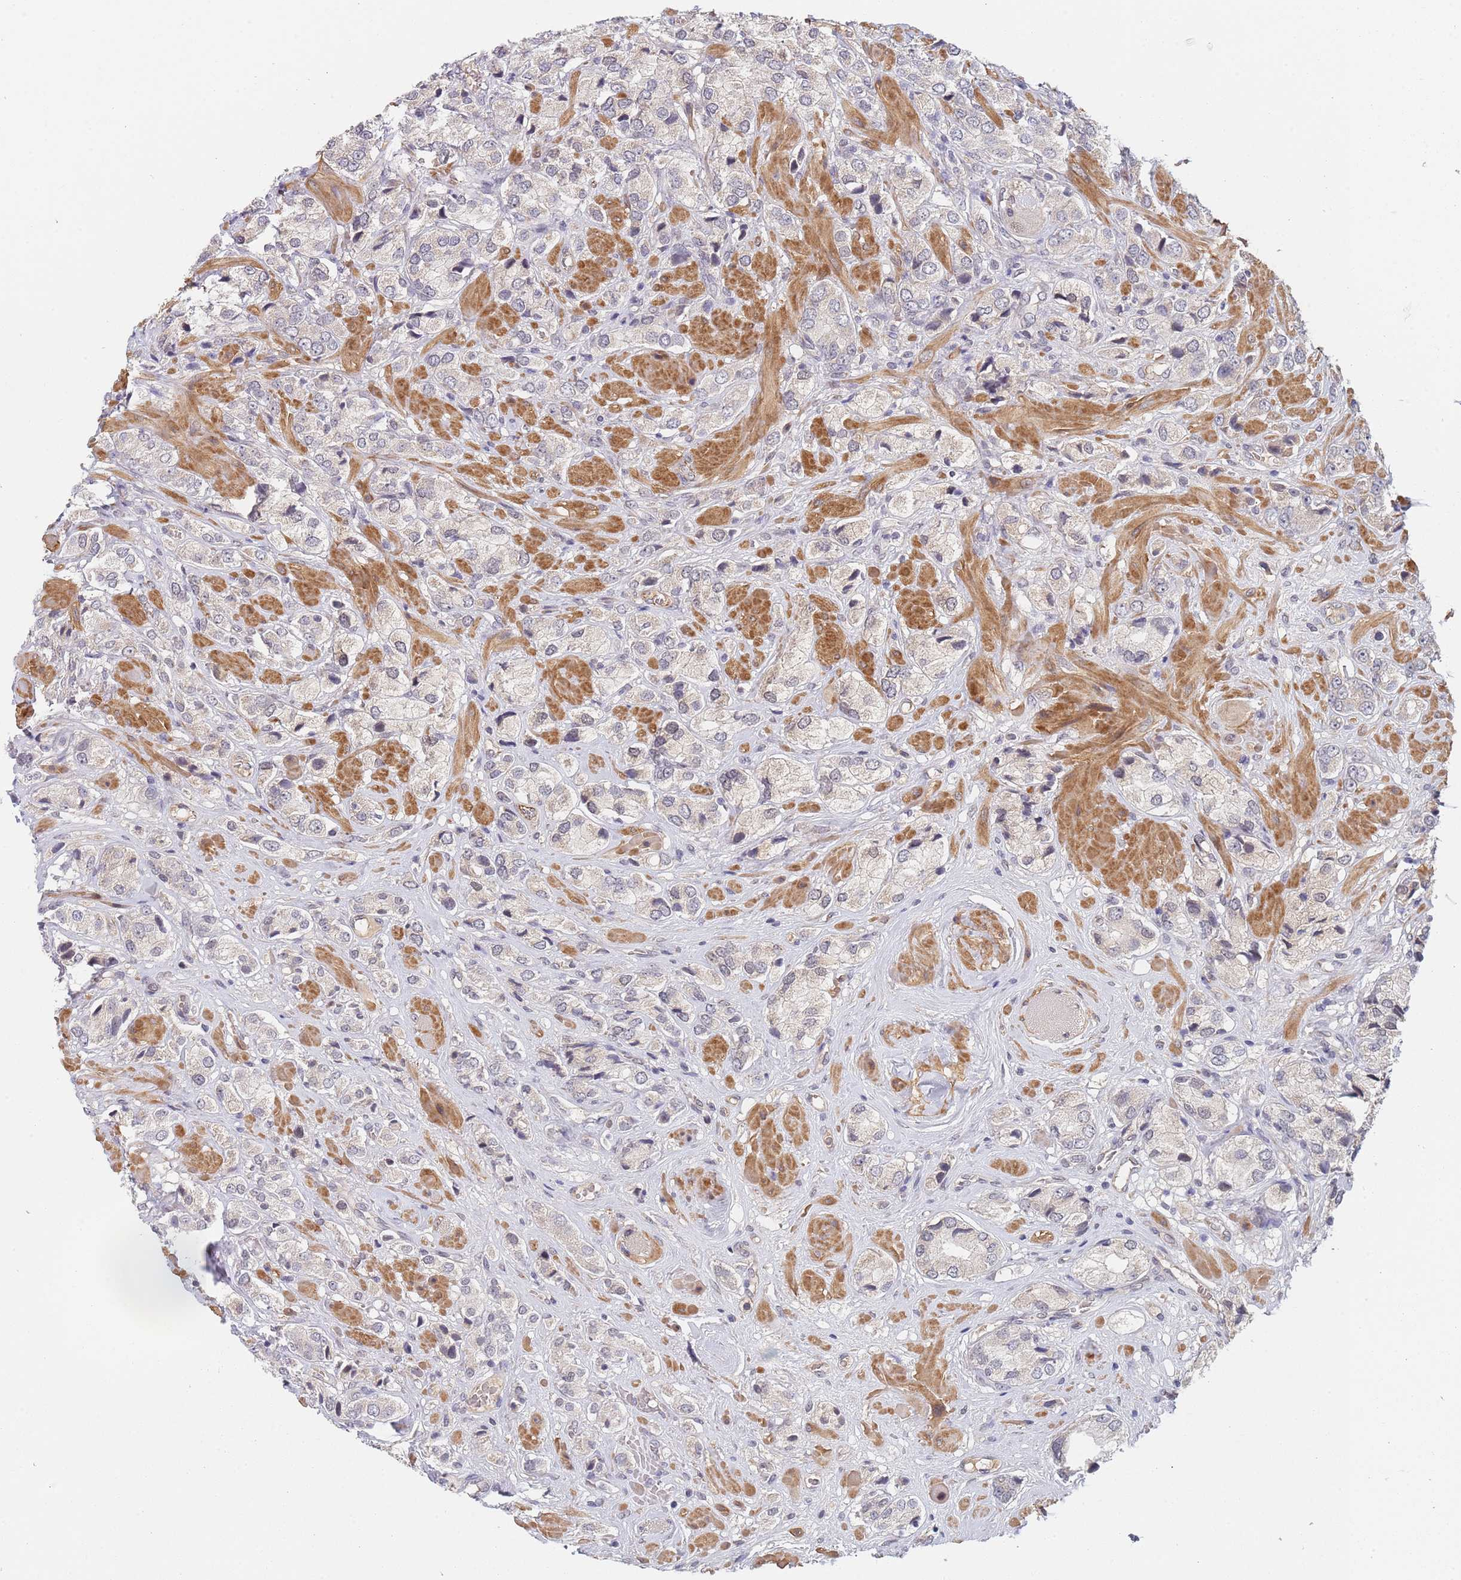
{"staining": {"intensity": "negative", "quantity": "none", "location": "none"}, "tissue": "prostate cancer", "cell_type": "Tumor cells", "image_type": "cancer", "snomed": [{"axis": "morphology", "description": "Adenocarcinoma, High grade"}, {"axis": "topography", "description": "Prostate and seminal vesicle, NOS"}], "caption": "Image shows no significant protein staining in tumor cells of prostate adenocarcinoma (high-grade). (DAB (3,3'-diaminobenzidine) immunohistochemistry (IHC) visualized using brightfield microscopy, high magnification).", "gene": "B4GALT4", "patient": {"sex": "male", "age": 64}}